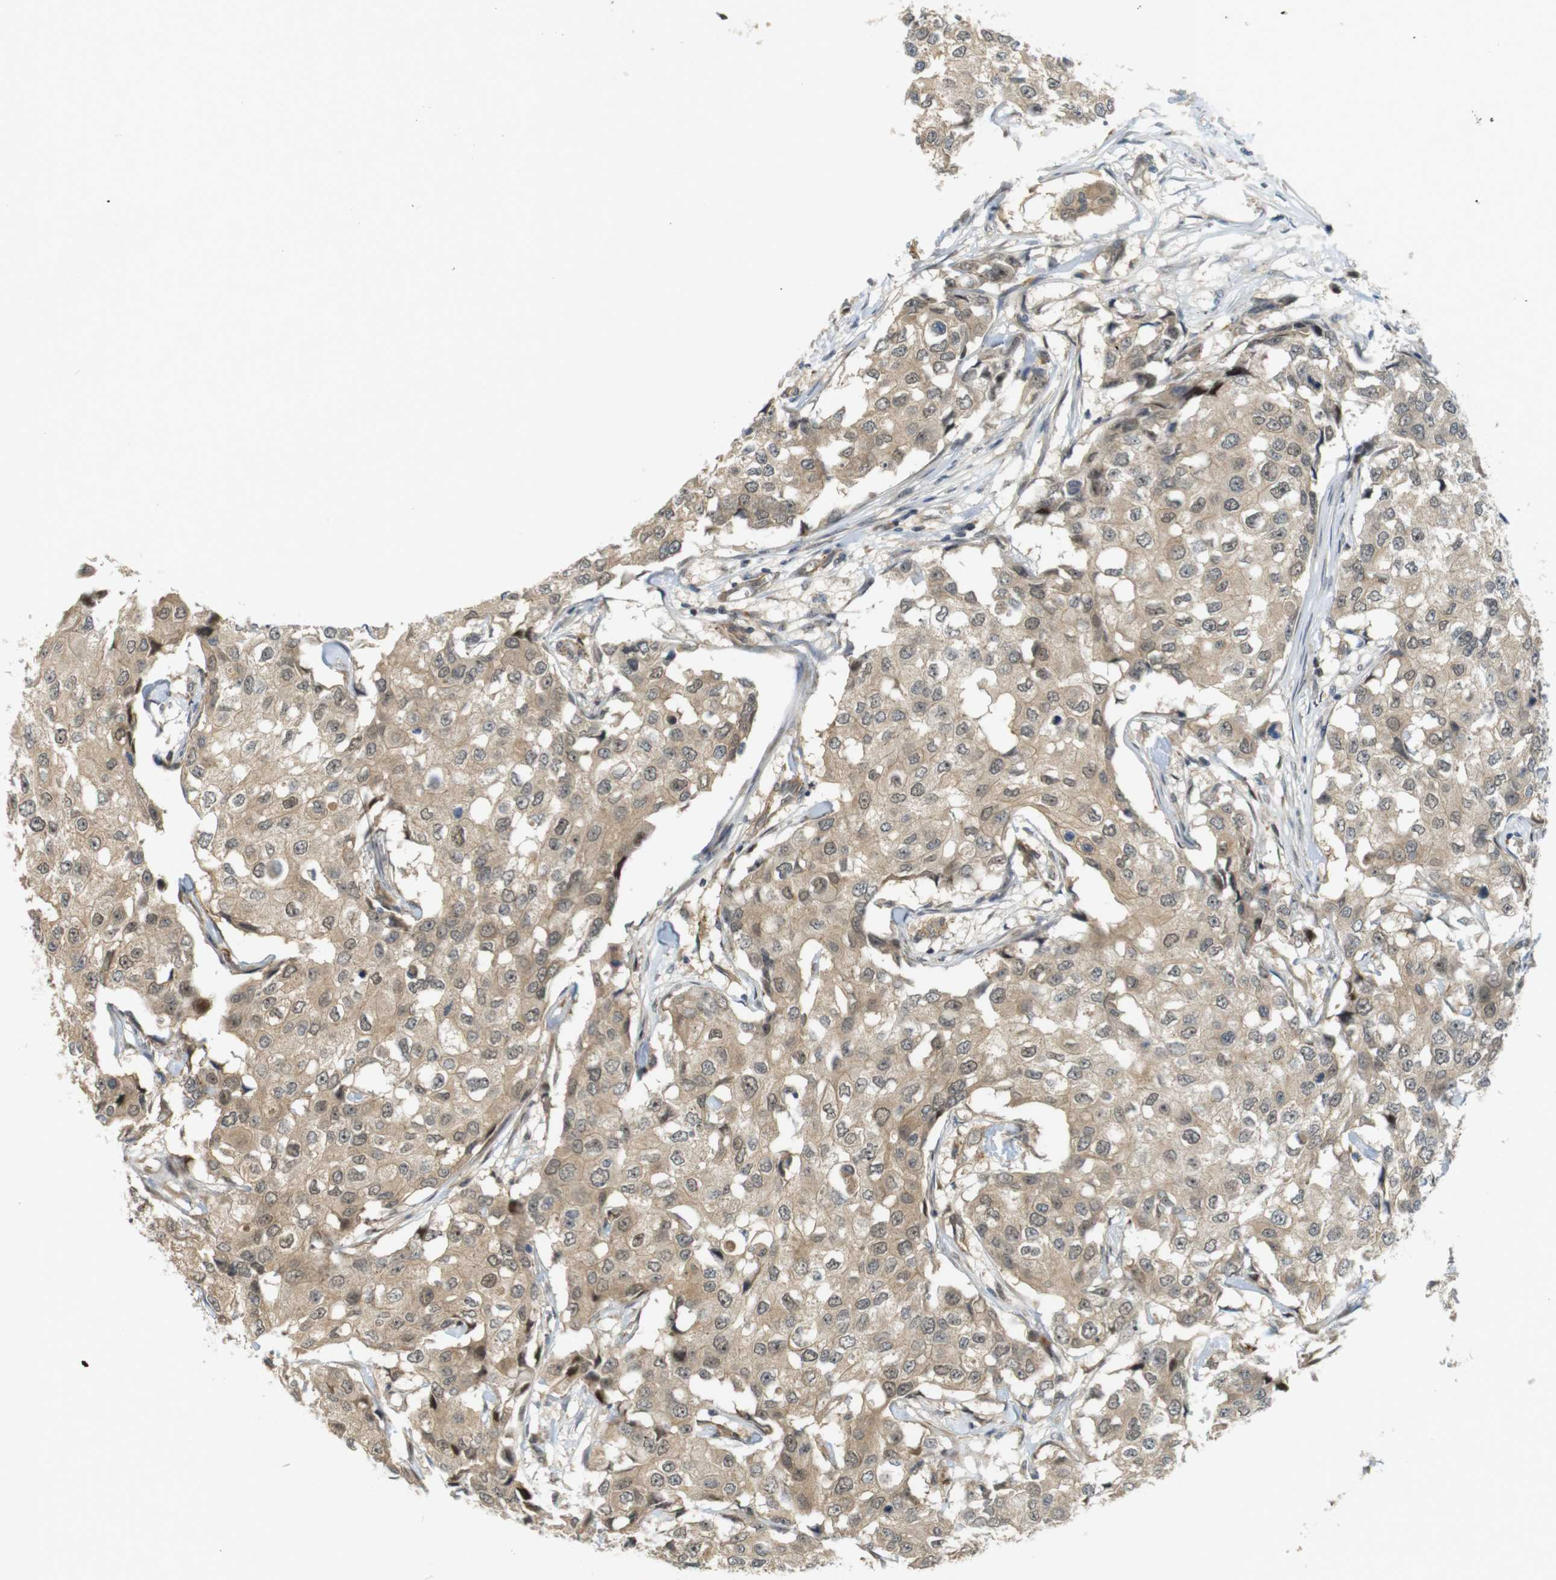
{"staining": {"intensity": "weak", "quantity": ">75%", "location": "cytoplasmic/membranous,nuclear"}, "tissue": "breast cancer", "cell_type": "Tumor cells", "image_type": "cancer", "snomed": [{"axis": "morphology", "description": "Duct carcinoma"}, {"axis": "topography", "description": "Breast"}], "caption": "This is a histology image of immunohistochemistry staining of infiltrating ductal carcinoma (breast), which shows weak expression in the cytoplasmic/membranous and nuclear of tumor cells.", "gene": "TSPAN9", "patient": {"sex": "female", "age": 27}}